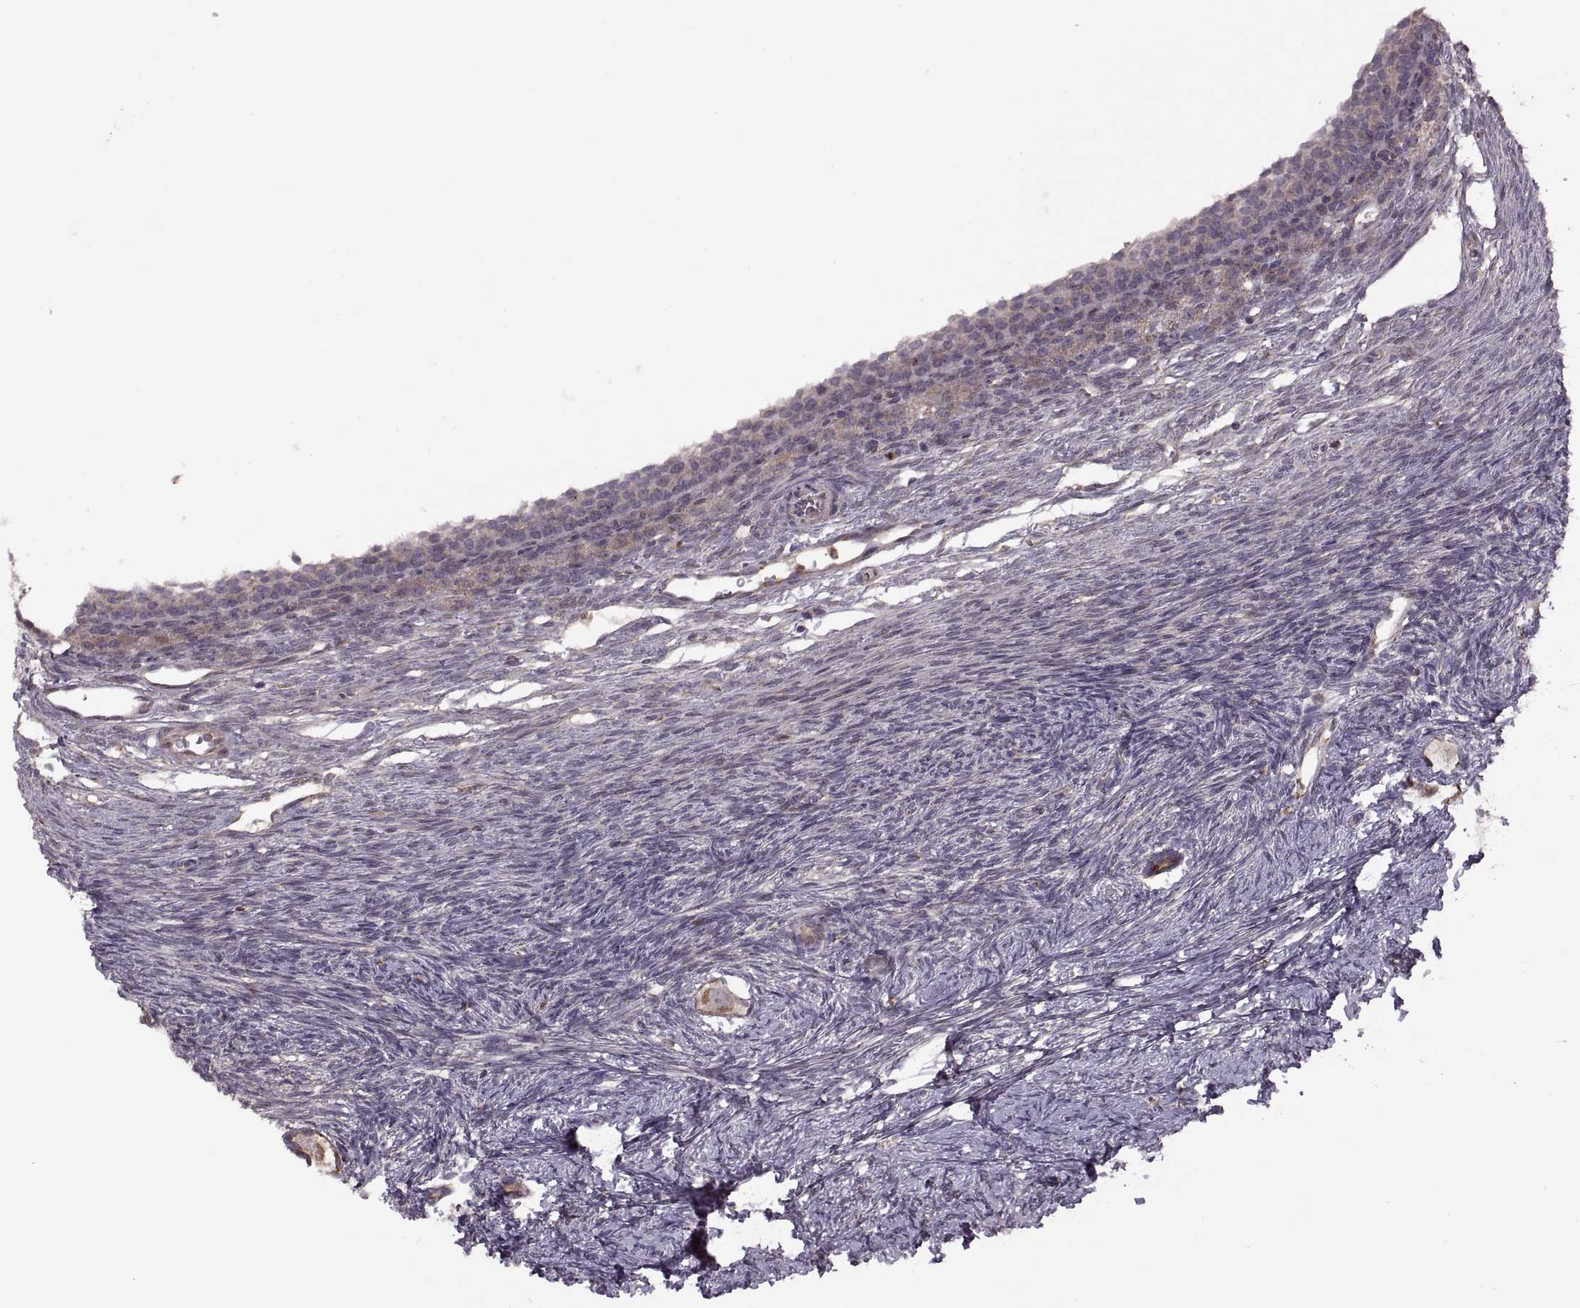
{"staining": {"intensity": "moderate", "quantity": ">75%", "location": "cytoplasmic/membranous"}, "tissue": "ovary", "cell_type": "Follicle cells", "image_type": "normal", "snomed": [{"axis": "morphology", "description": "Normal tissue, NOS"}, {"axis": "topography", "description": "Ovary"}], "caption": "This is a photomicrograph of IHC staining of benign ovary, which shows moderate positivity in the cytoplasmic/membranous of follicle cells.", "gene": "PIERCE1", "patient": {"sex": "female", "age": 27}}